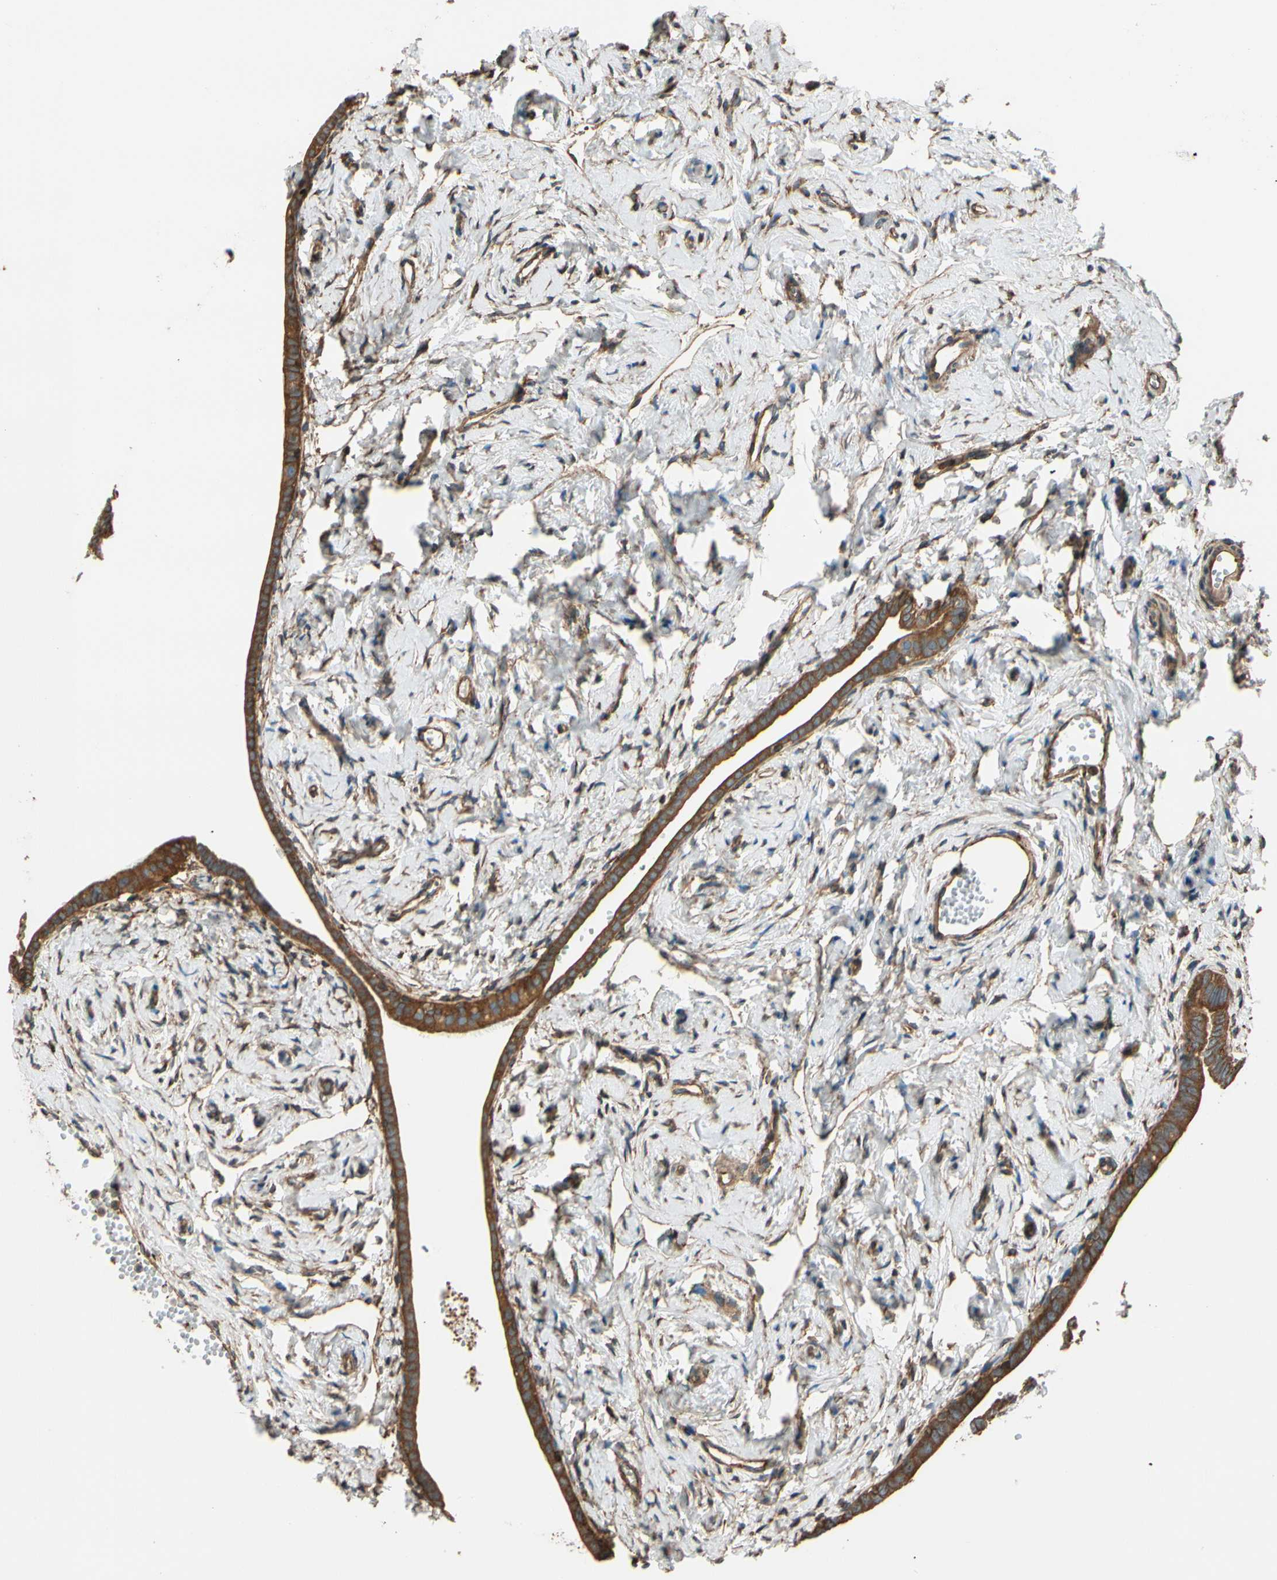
{"staining": {"intensity": "moderate", "quantity": ">75%", "location": "cytoplasmic/membranous"}, "tissue": "fallopian tube", "cell_type": "Glandular cells", "image_type": "normal", "snomed": [{"axis": "morphology", "description": "Normal tissue, NOS"}, {"axis": "topography", "description": "Fallopian tube"}], "caption": "Fallopian tube stained with IHC displays moderate cytoplasmic/membranous expression in approximately >75% of glandular cells. The staining is performed using DAB brown chromogen to label protein expression. The nuclei are counter-stained blue using hematoxylin.", "gene": "EPS15", "patient": {"sex": "female", "age": 71}}